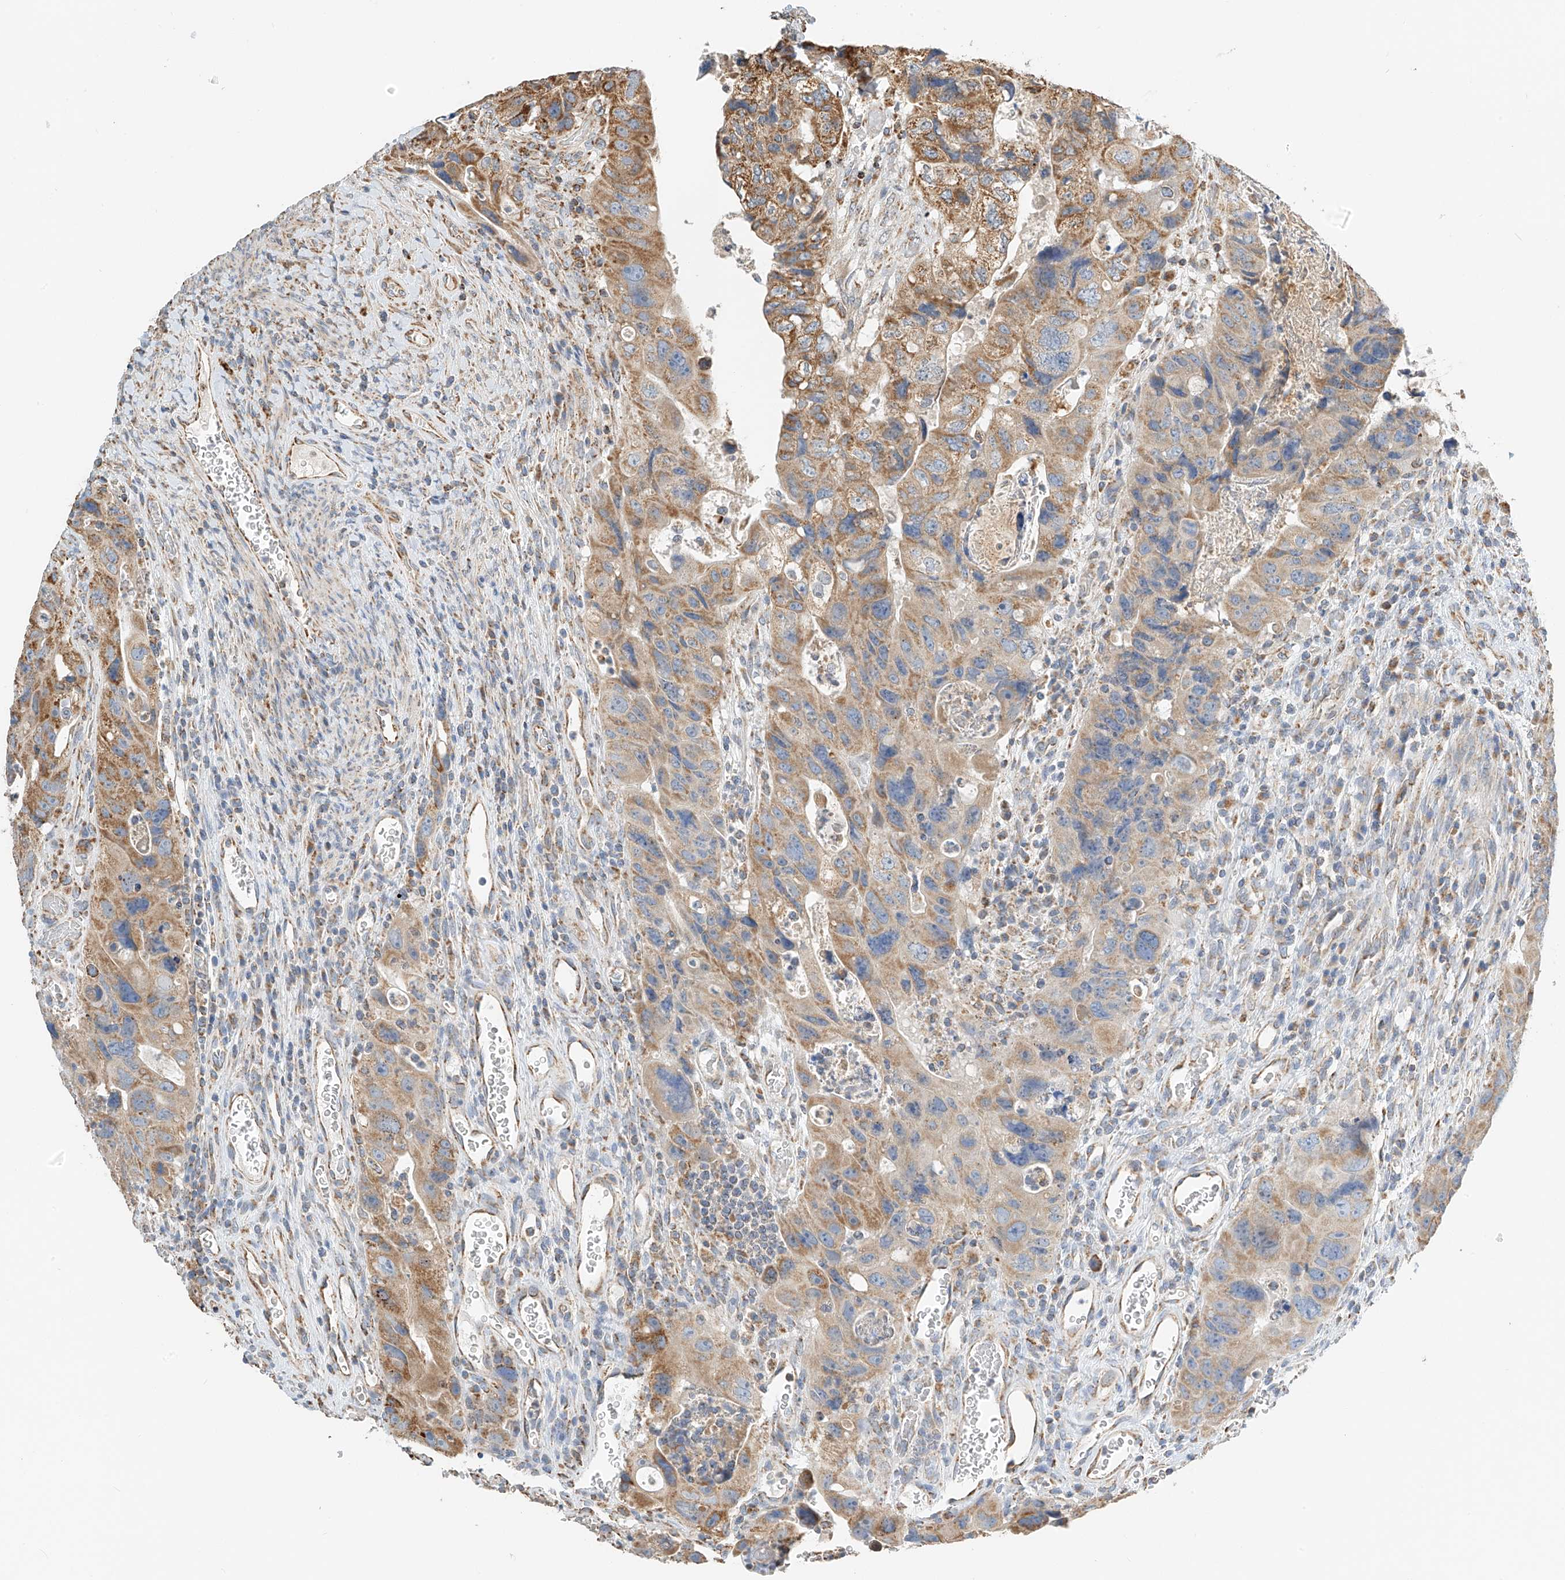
{"staining": {"intensity": "moderate", "quantity": ">75%", "location": "cytoplasmic/membranous"}, "tissue": "colorectal cancer", "cell_type": "Tumor cells", "image_type": "cancer", "snomed": [{"axis": "morphology", "description": "Adenocarcinoma, NOS"}, {"axis": "topography", "description": "Rectum"}], "caption": "This image shows immunohistochemistry (IHC) staining of adenocarcinoma (colorectal), with medium moderate cytoplasmic/membranous expression in approximately >75% of tumor cells.", "gene": "YIPF7", "patient": {"sex": "male", "age": 59}}